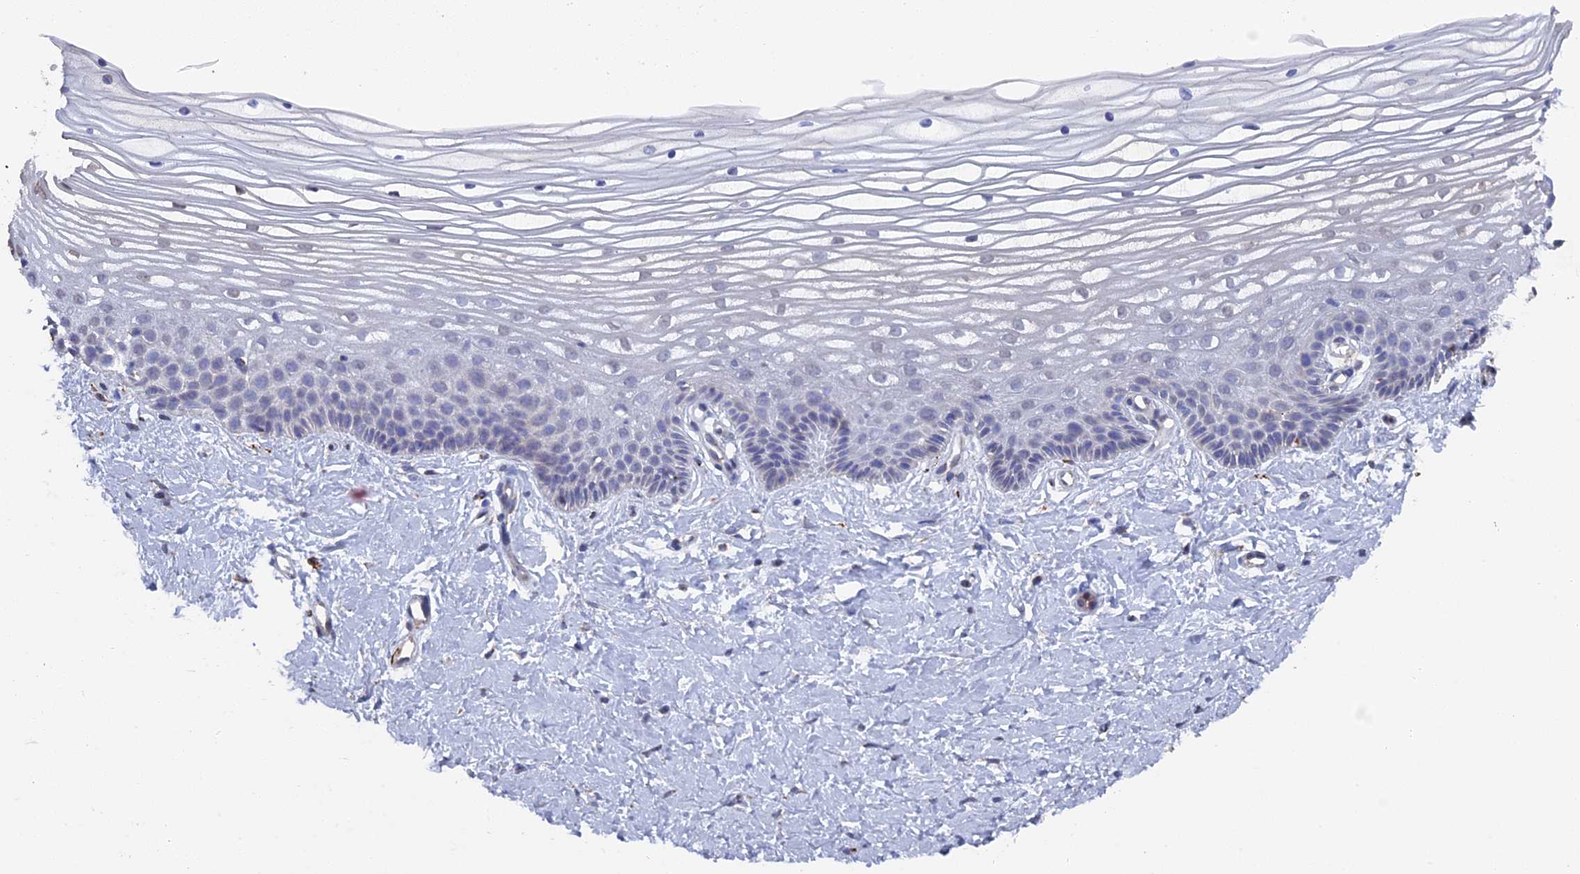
{"staining": {"intensity": "weak", "quantity": "25%-75%", "location": "nuclear"}, "tissue": "vagina", "cell_type": "Squamous epithelial cells", "image_type": "normal", "snomed": [{"axis": "morphology", "description": "Normal tissue, NOS"}, {"axis": "topography", "description": "Vagina"}, {"axis": "topography", "description": "Cervix"}], "caption": "Immunohistochemistry staining of benign vagina, which demonstrates low levels of weak nuclear positivity in approximately 25%-75% of squamous epithelial cells indicating weak nuclear protein positivity. The staining was performed using DAB (3,3'-diaminobenzidine) (brown) for protein detection and nuclei were counterstained in hematoxylin (blue).", "gene": "SMG9", "patient": {"sex": "female", "age": 40}}